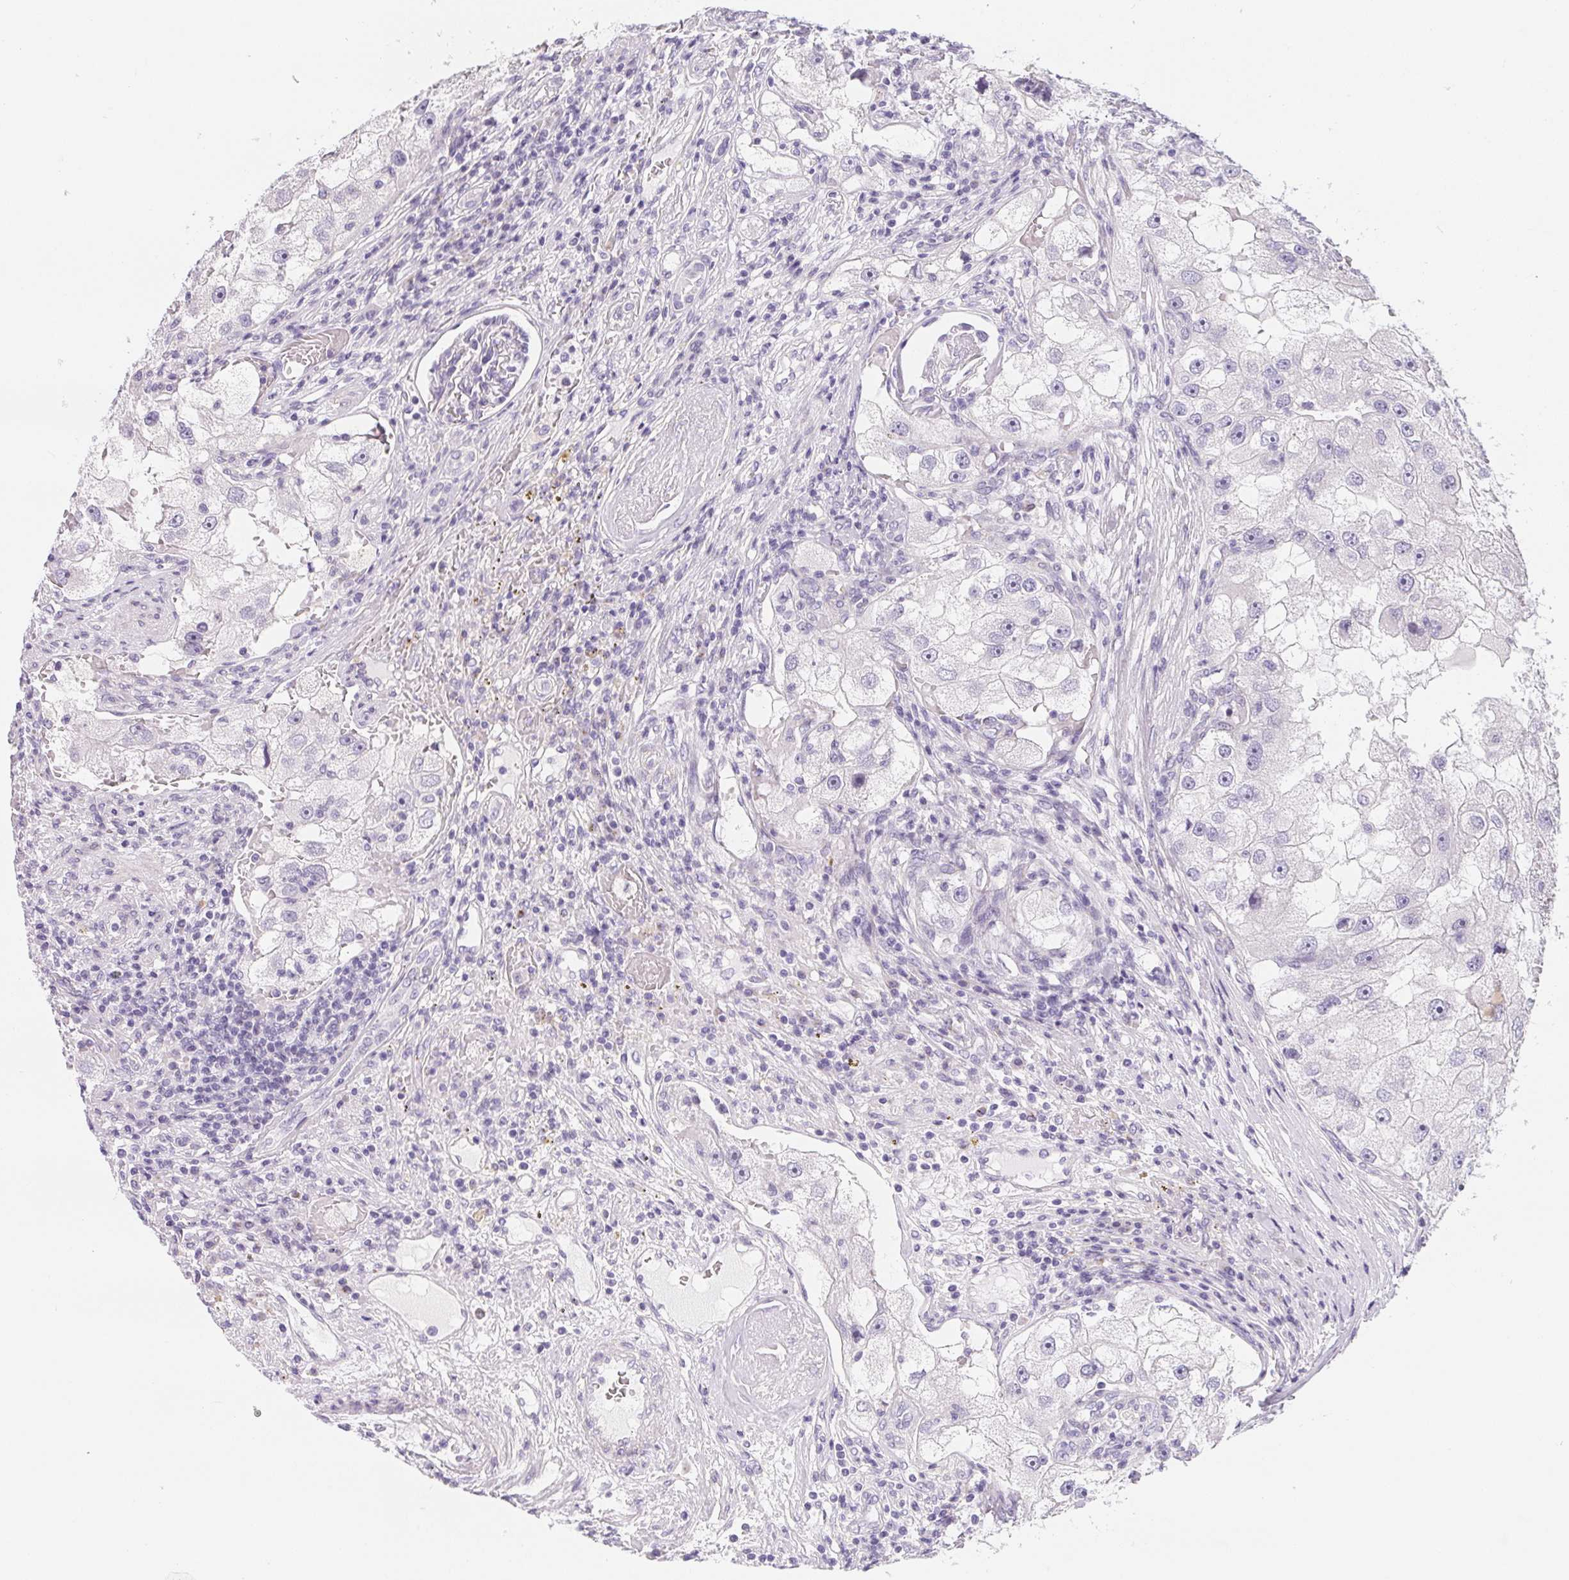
{"staining": {"intensity": "negative", "quantity": "none", "location": "none"}, "tissue": "renal cancer", "cell_type": "Tumor cells", "image_type": "cancer", "snomed": [{"axis": "morphology", "description": "Adenocarcinoma, NOS"}, {"axis": "topography", "description": "Kidney"}], "caption": "A high-resolution image shows IHC staining of renal cancer (adenocarcinoma), which exhibits no significant staining in tumor cells.", "gene": "MAP1A", "patient": {"sex": "male", "age": 63}}